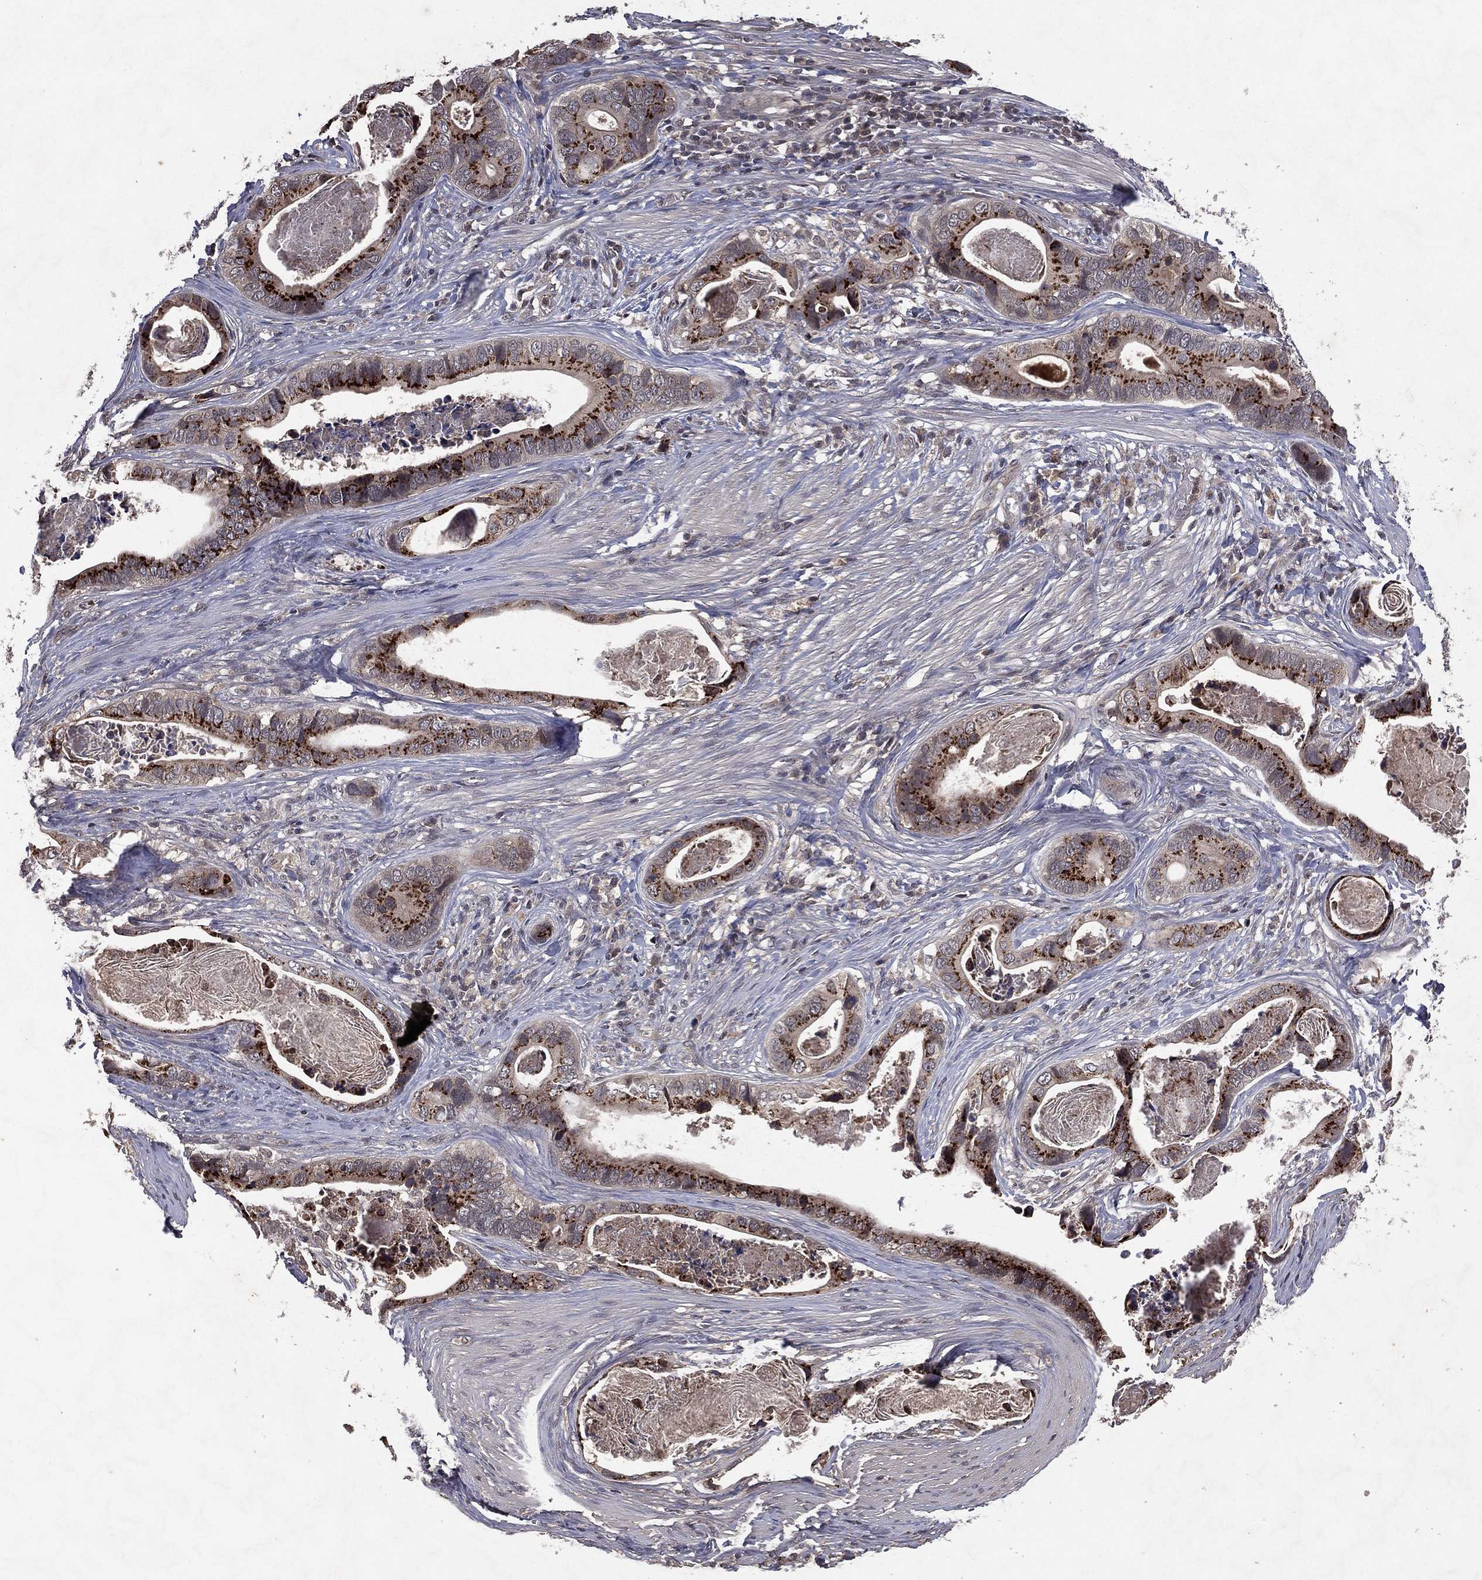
{"staining": {"intensity": "moderate", "quantity": "25%-75%", "location": "cytoplasmic/membranous"}, "tissue": "stomach cancer", "cell_type": "Tumor cells", "image_type": "cancer", "snomed": [{"axis": "morphology", "description": "Adenocarcinoma, NOS"}, {"axis": "topography", "description": "Stomach"}], "caption": "This photomicrograph displays immunohistochemistry (IHC) staining of stomach cancer, with medium moderate cytoplasmic/membranous staining in approximately 25%-75% of tumor cells.", "gene": "ATG4B", "patient": {"sex": "male", "age": 84}}